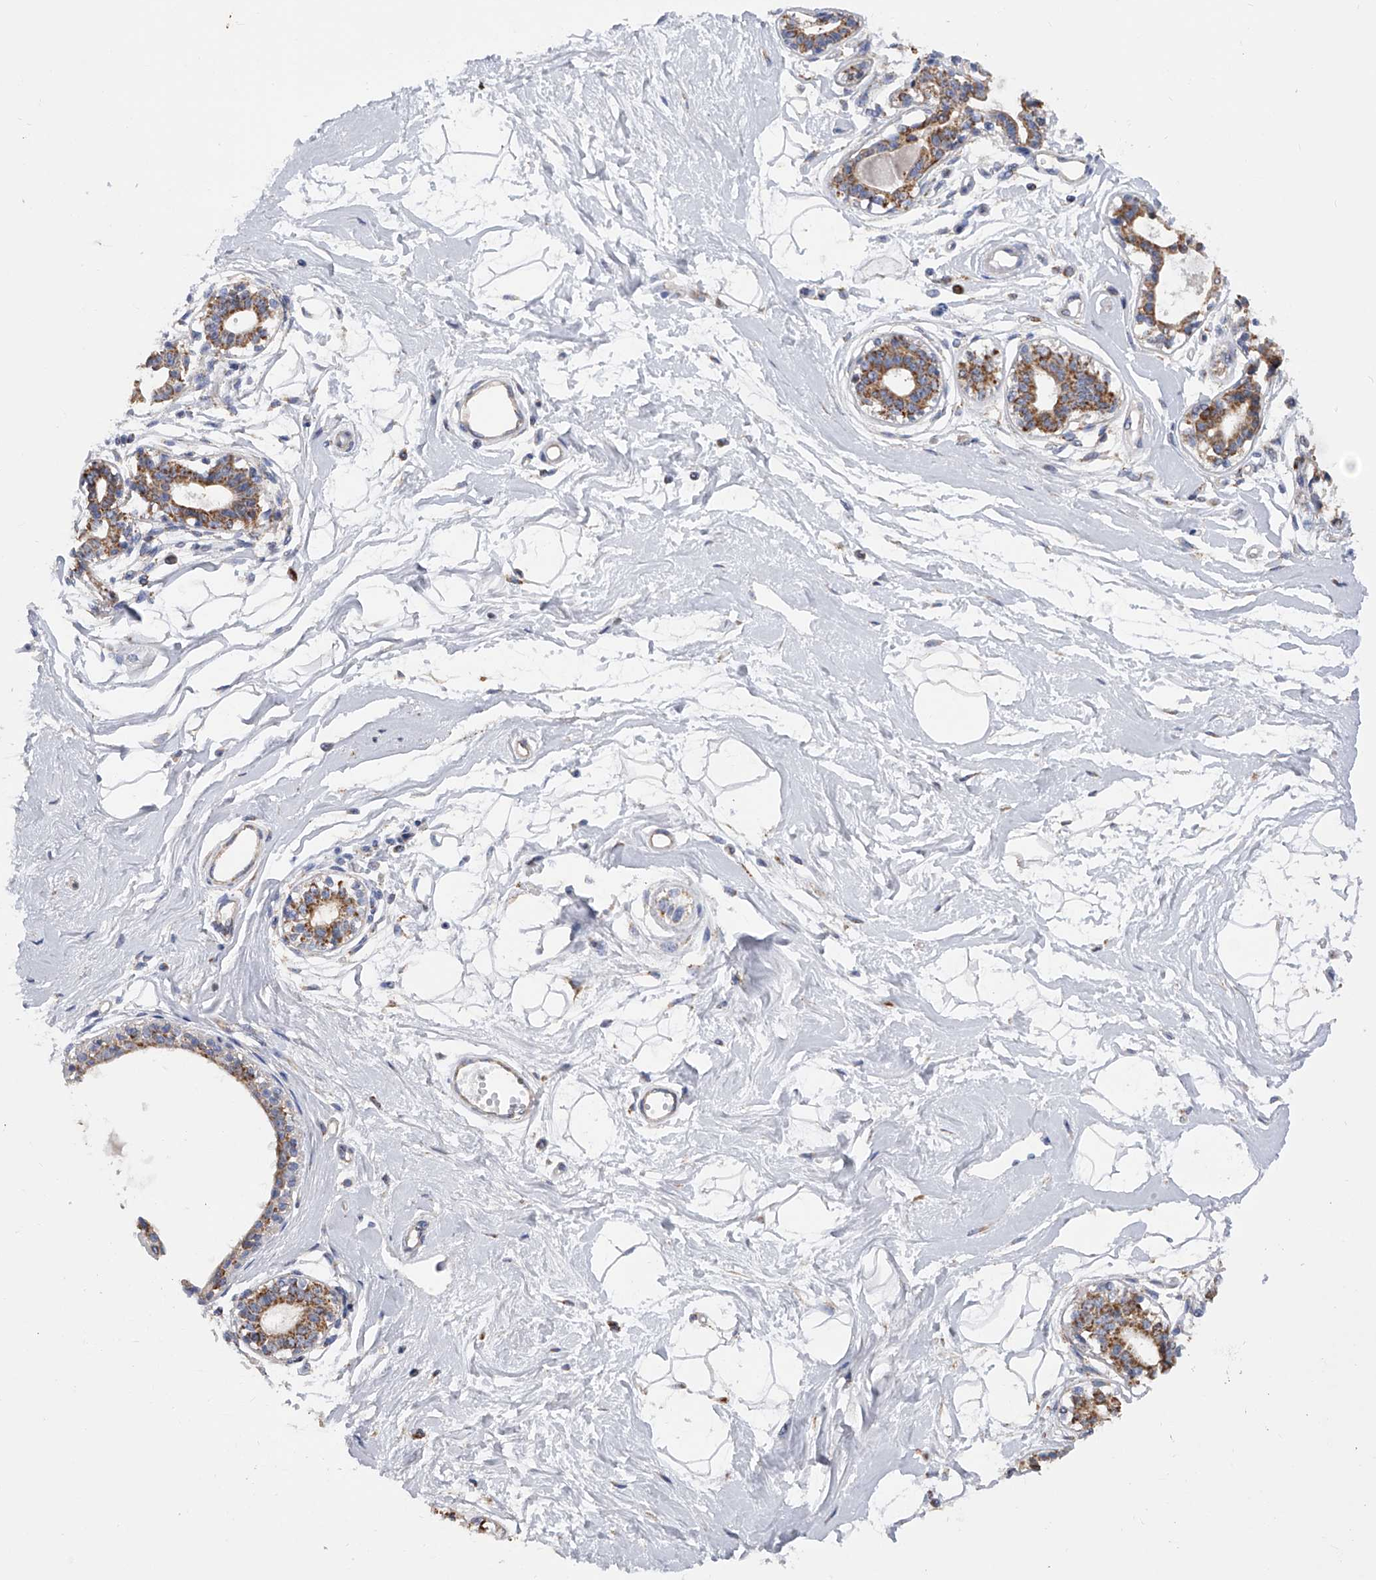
{"staining": {"intensity": "negative", "quantity": "none", "location": "none"}, "tissue": "breast", "cell_type": "Adipocytes", "image_type": "normal", "snomed": [{"axis": "morphology", "description": "Normal tissue, NOS"}, {"axis": "topography", "description": "Breast"}], "caption": "Immunohistochemistry of normal human breast displays no positivity in adipocytes. (Immunohistochemistry, brightfield microscopy, high magnification).", "gene": "PDSS2", "patient": {"sex": "female", "age": 45}}